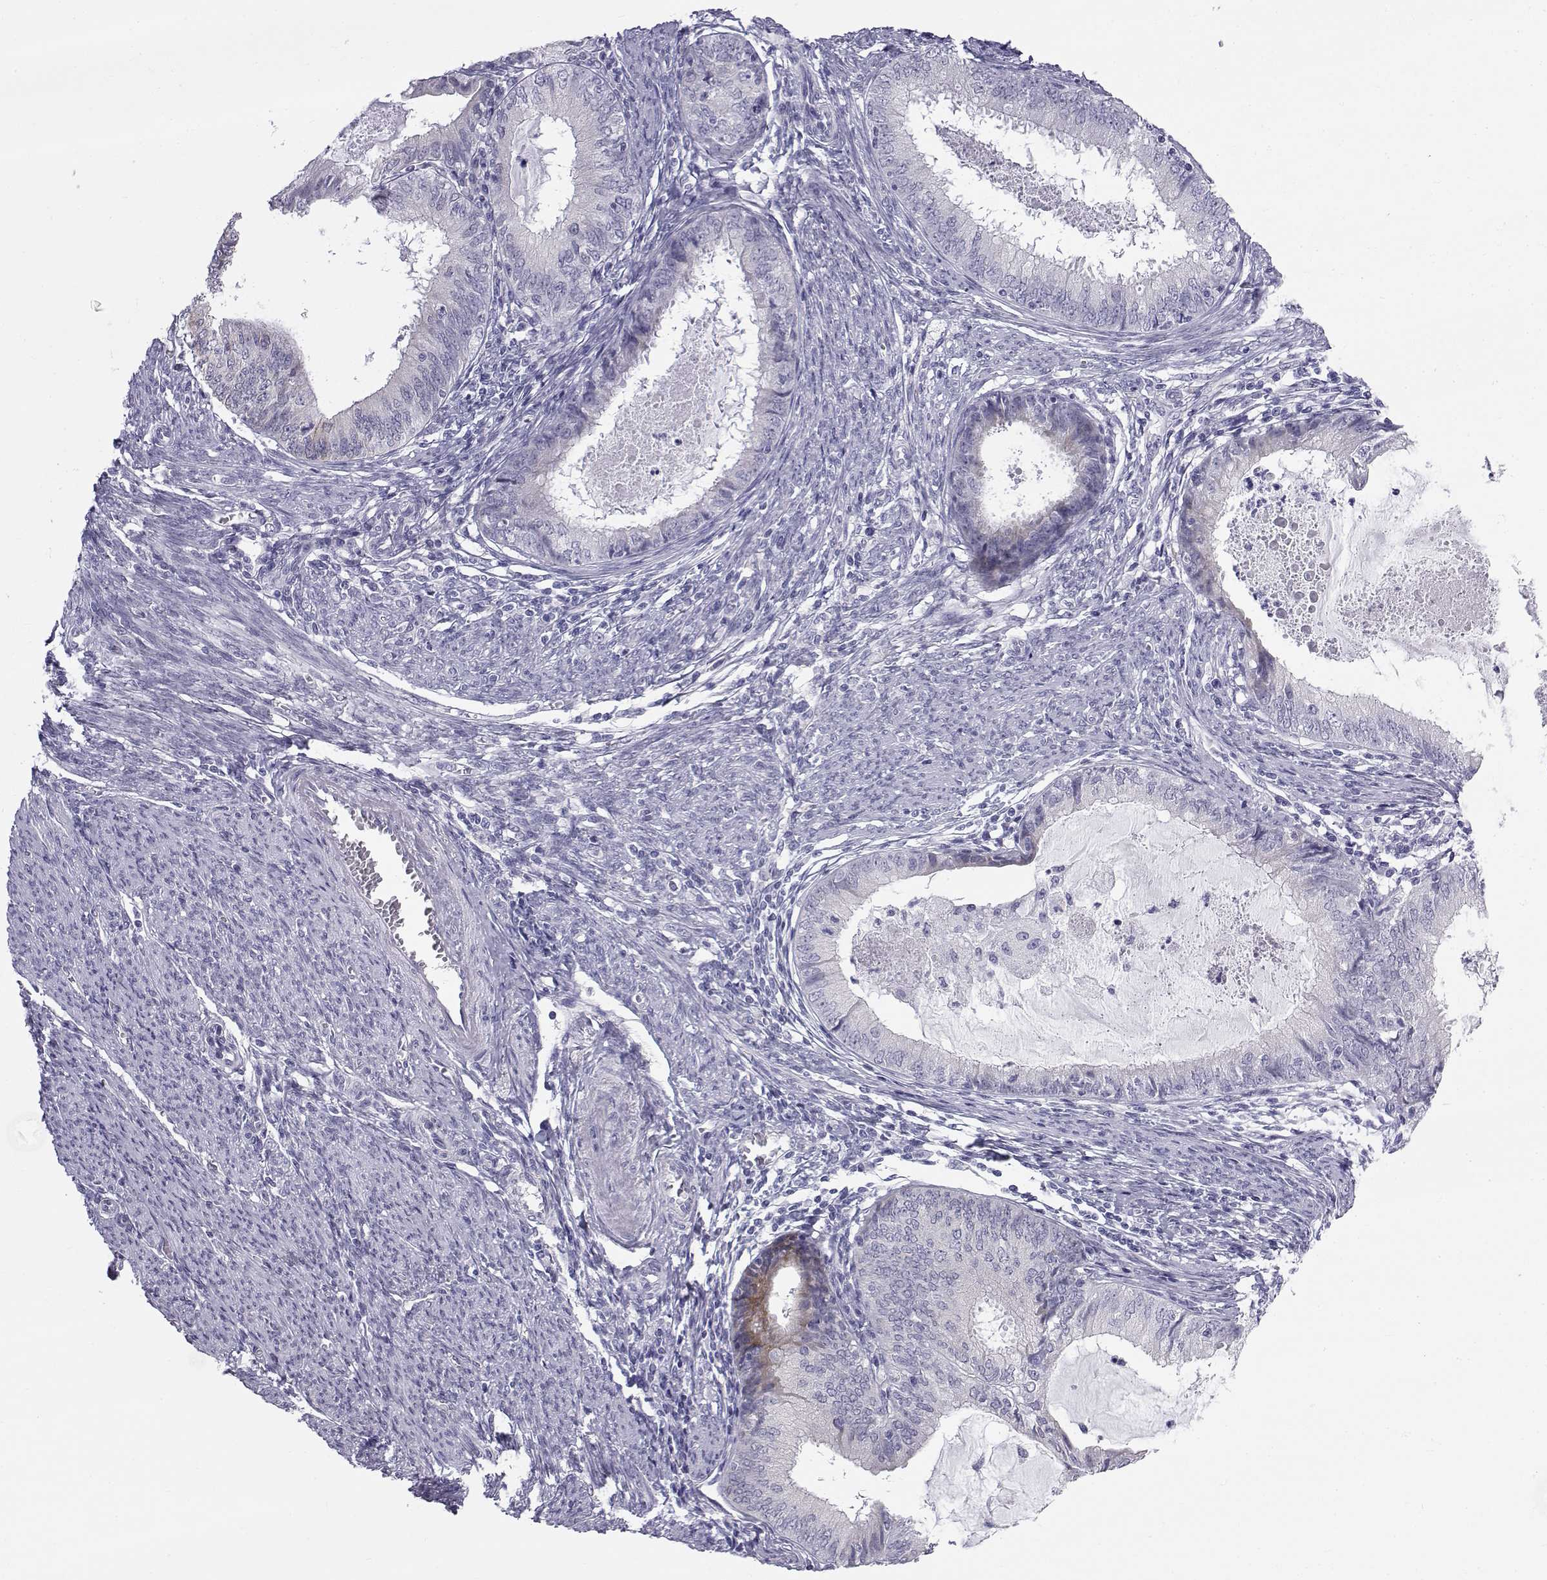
{"staining": {"intensity": "negative", "quantity": "none", "location": "none"}, "tissue": "endometrial cancer", "cell_type": "Tumor cells", "image_type": "cancer", "snomed": [{"axis": "morphology", "description": "Adenocarcinoma, NOS"}, {"axis": "topography", "description": "Endometrium"}], "caption": "A histopathology image of endometrial cancer (adenocarcinoma) stained for a protein reveals no brown staining in tumor cells.", "gene": "RNASE12", "patient": {"sex": "female", "age": 57}}